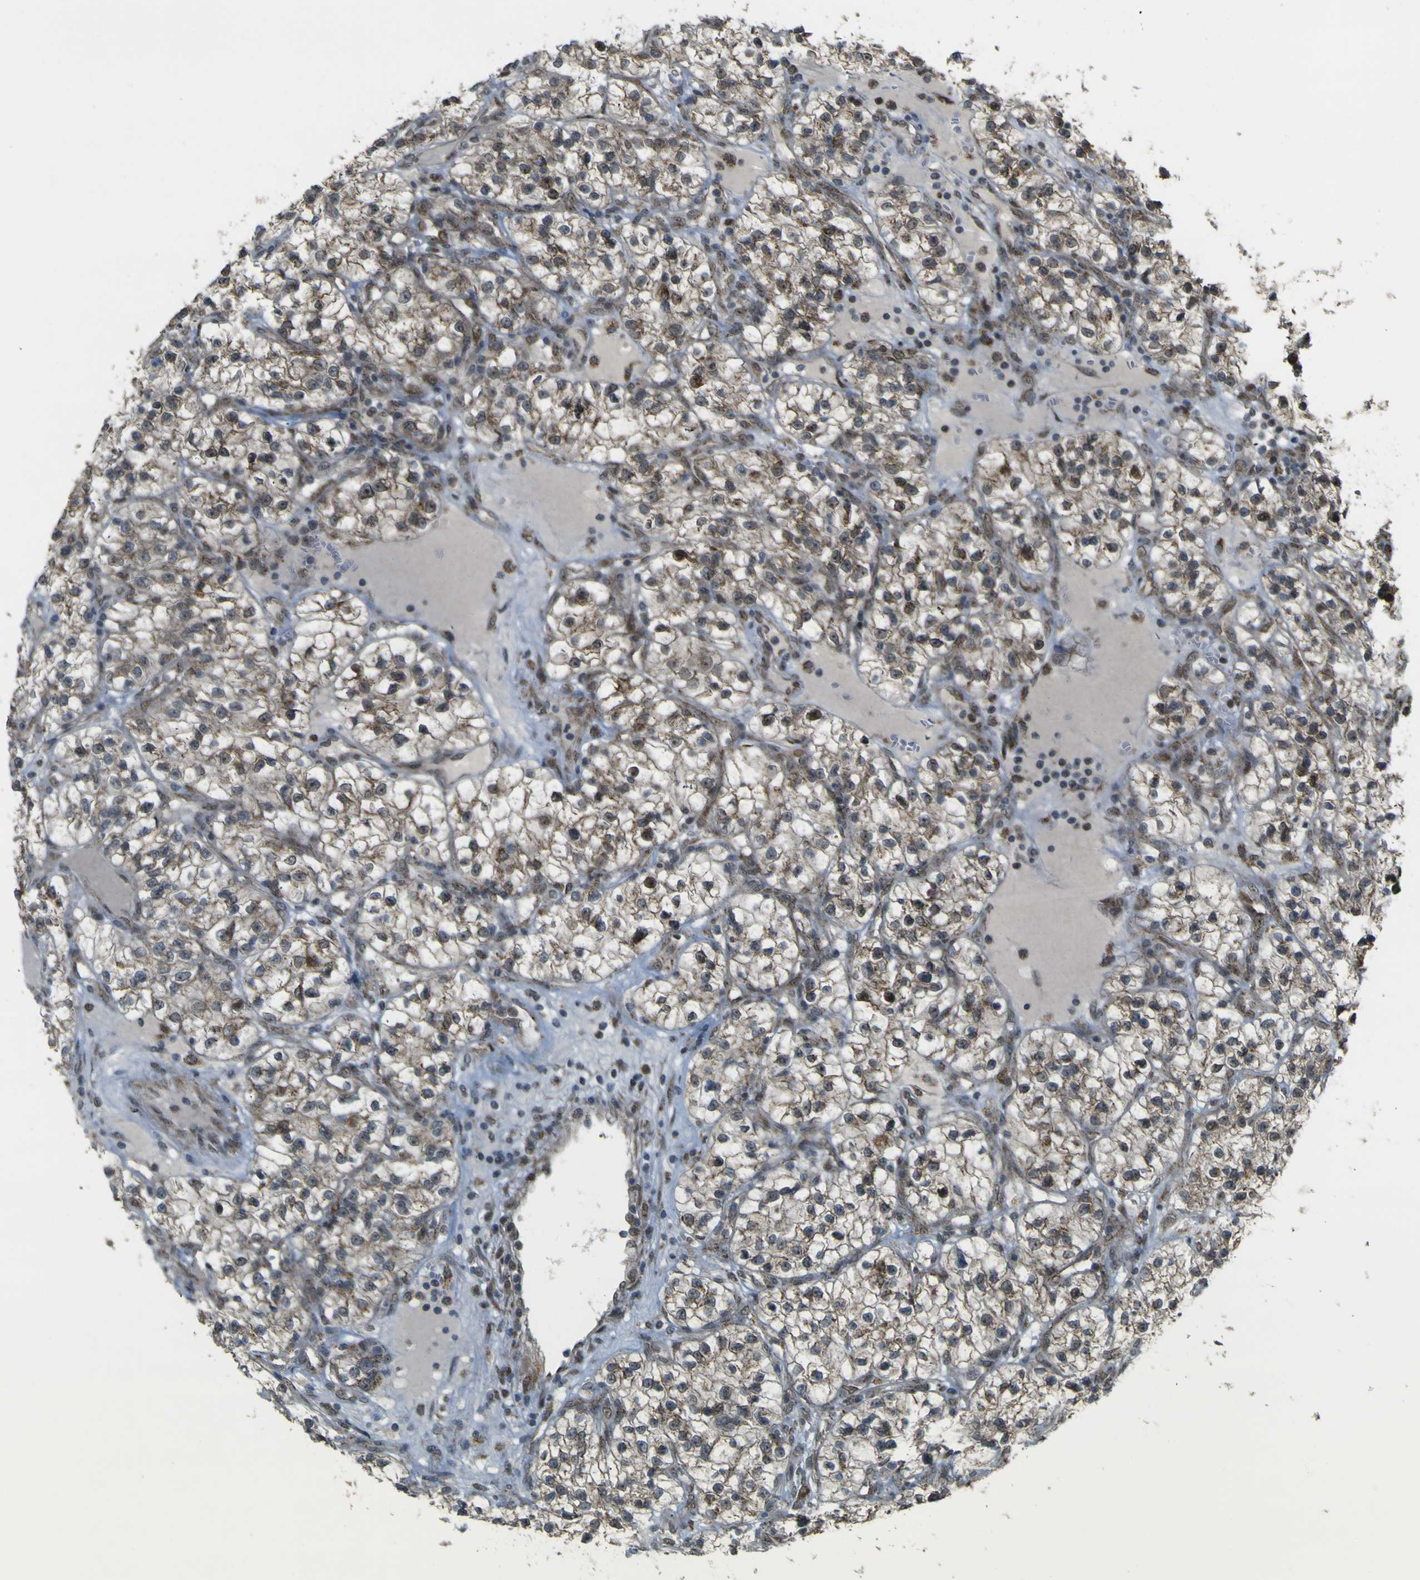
{"staining": {"intensity": "moderate", "quantity": ">75%", "location": "cytoplasmic/membranous,nuclear"}, "tissue": "renal cancer", "cell_type": "Tumor cells", "image_type": "cancer", "snomed": [{"axis": "morphology", "description": "Adenocarcinoma, NOS"}, {"axis": "topography", "description": "Kidney"}], "caption": "Tumor cells show medium levels of moderate cytoplasmic/membranous and nuclear expression in about >75% of cells in human renal cancer (adenocarcinoma).", "gene": "ACBD5", "patient": {"sex": "female", "age": 57}}